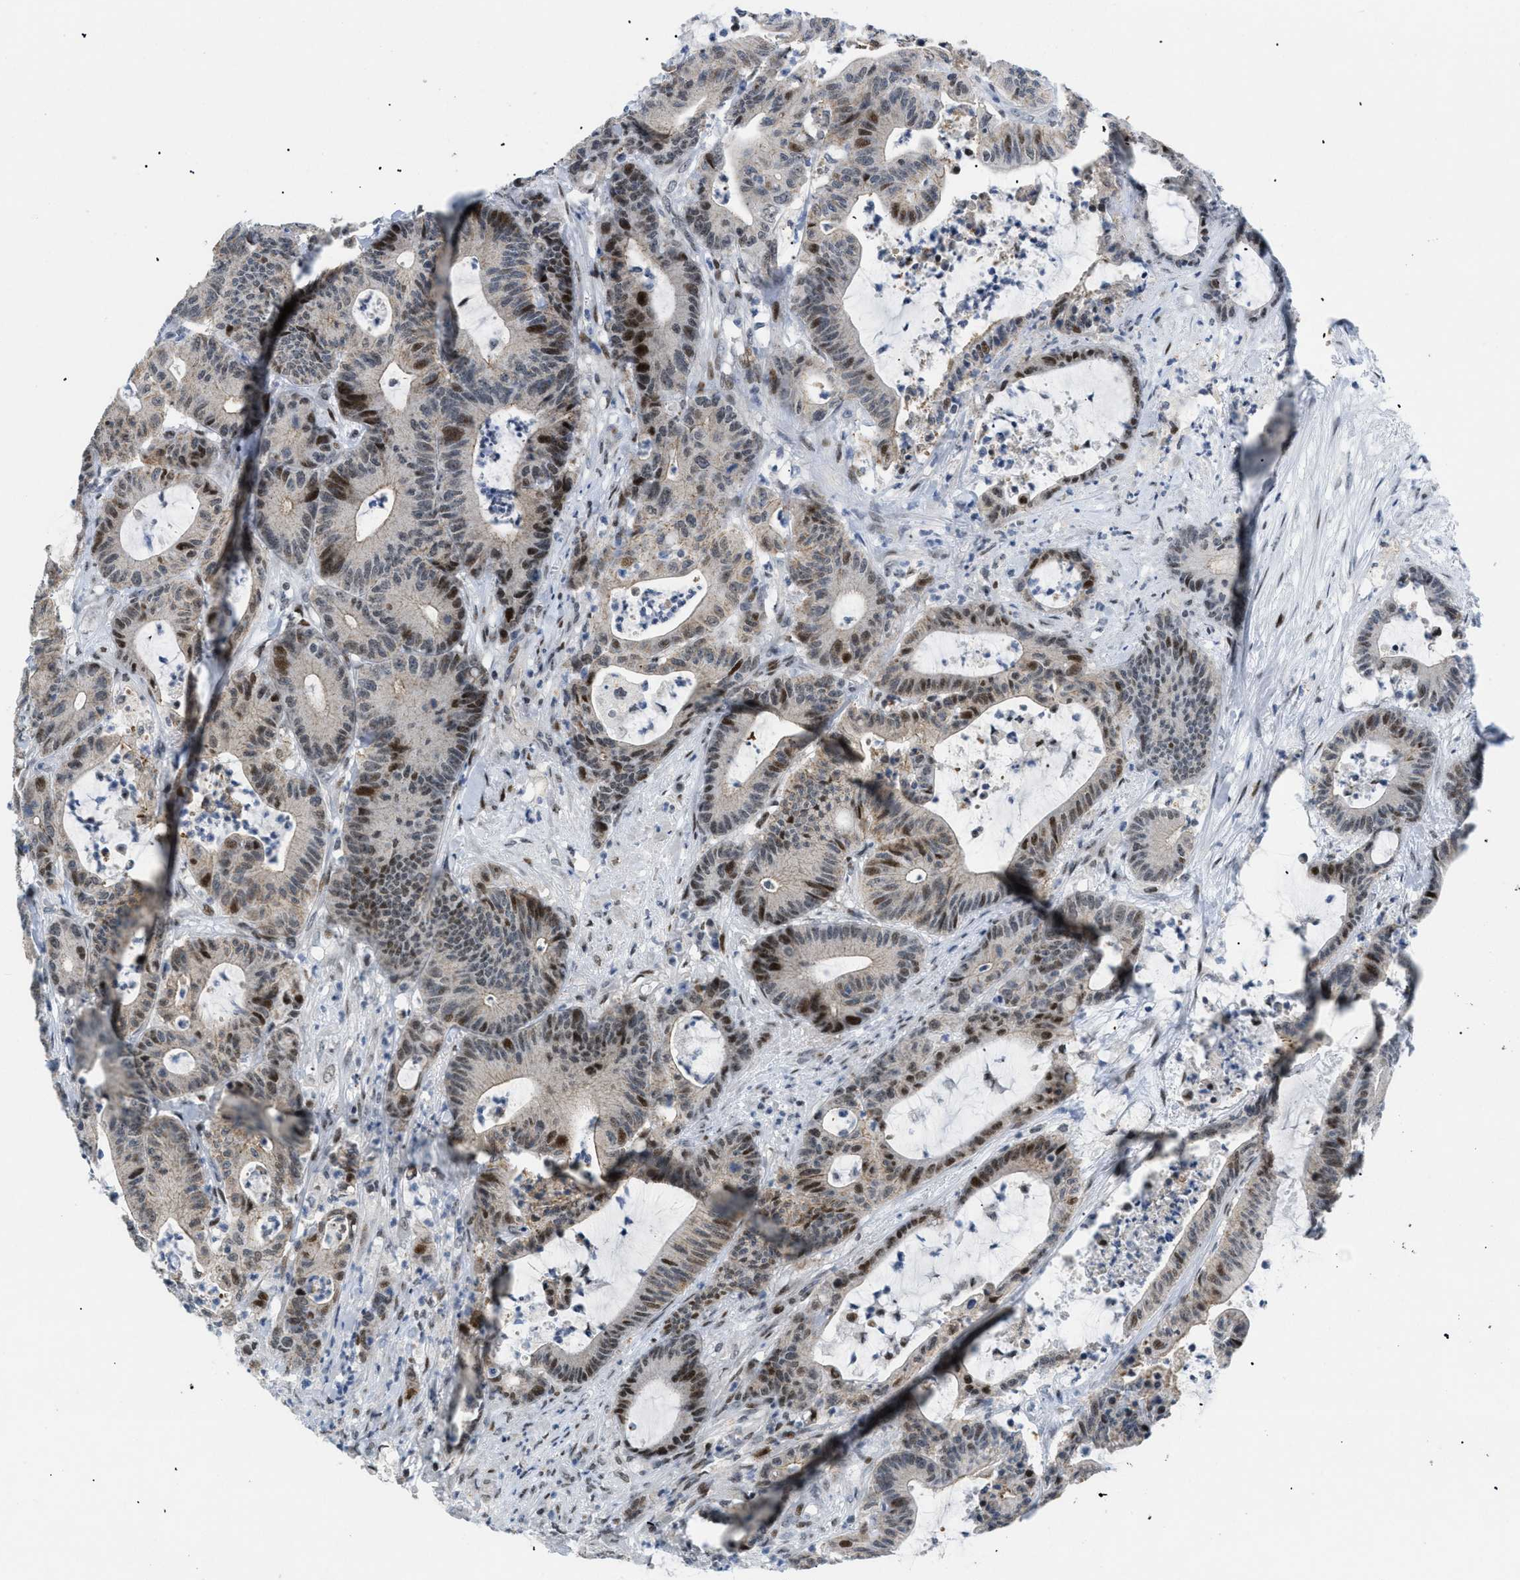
{"staining": {"intensity": "strong", "quantity": "25%-75%", "location": "nuclear"}, "tissue": "colorectal cancer", "cell_type": "Tumor cells", "image_type": "cancer", "snomed": [{"axis": "morphology", "description": "Adenocarcinoma, NOS"}, {"axis": "topography", "description": "Colon"}], "caption": "Colorectal cancer stained for a protein exhibits strong nuclear positivity in tumor cells. (Stains: DAB (3,3'-diaminobenzidine) in brown, nuclei in blue, Microscopy: brightfield microscopy at high magnification).", "gene": "MED1", "patient": {"sex": "female", "age": 84}}